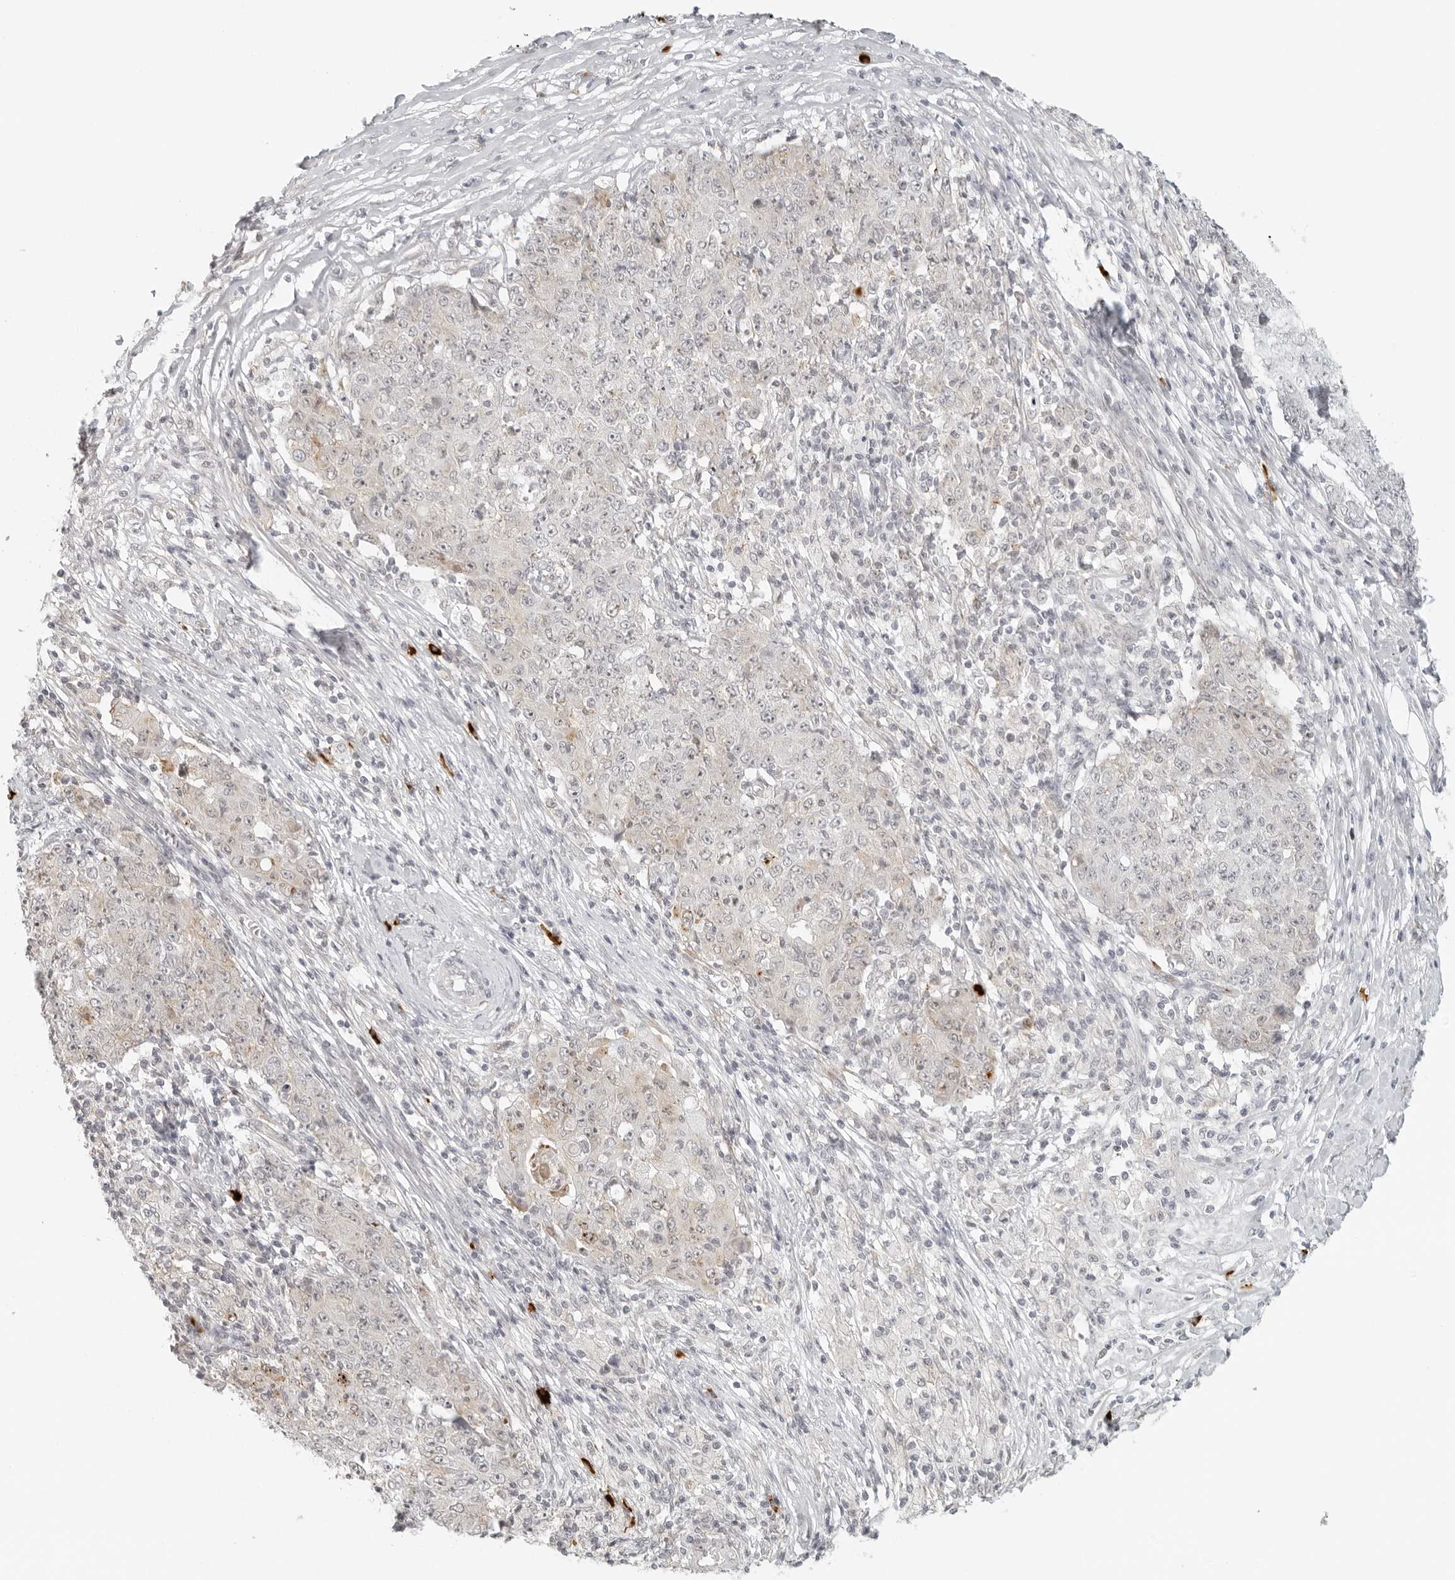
{"staining": {"intensity": "weak", "quantity": "<25%", "location": "nuclear"}, "tissue": "ovarian cancer", "cell_type": "Tumor cells", "image_type": "cancer", "snomed": [{"axis": "morphology", "description": "Carcinoma, endometroid"}, {"axis": "topography", "description": "Ovary"}], "caption": "The histopathology image exhibits no staining of tumor cells in ovarian cancer (endometroid carcinoma).", "gene": "ZNF678", "patient": {"sex": "female", "age": 42}}